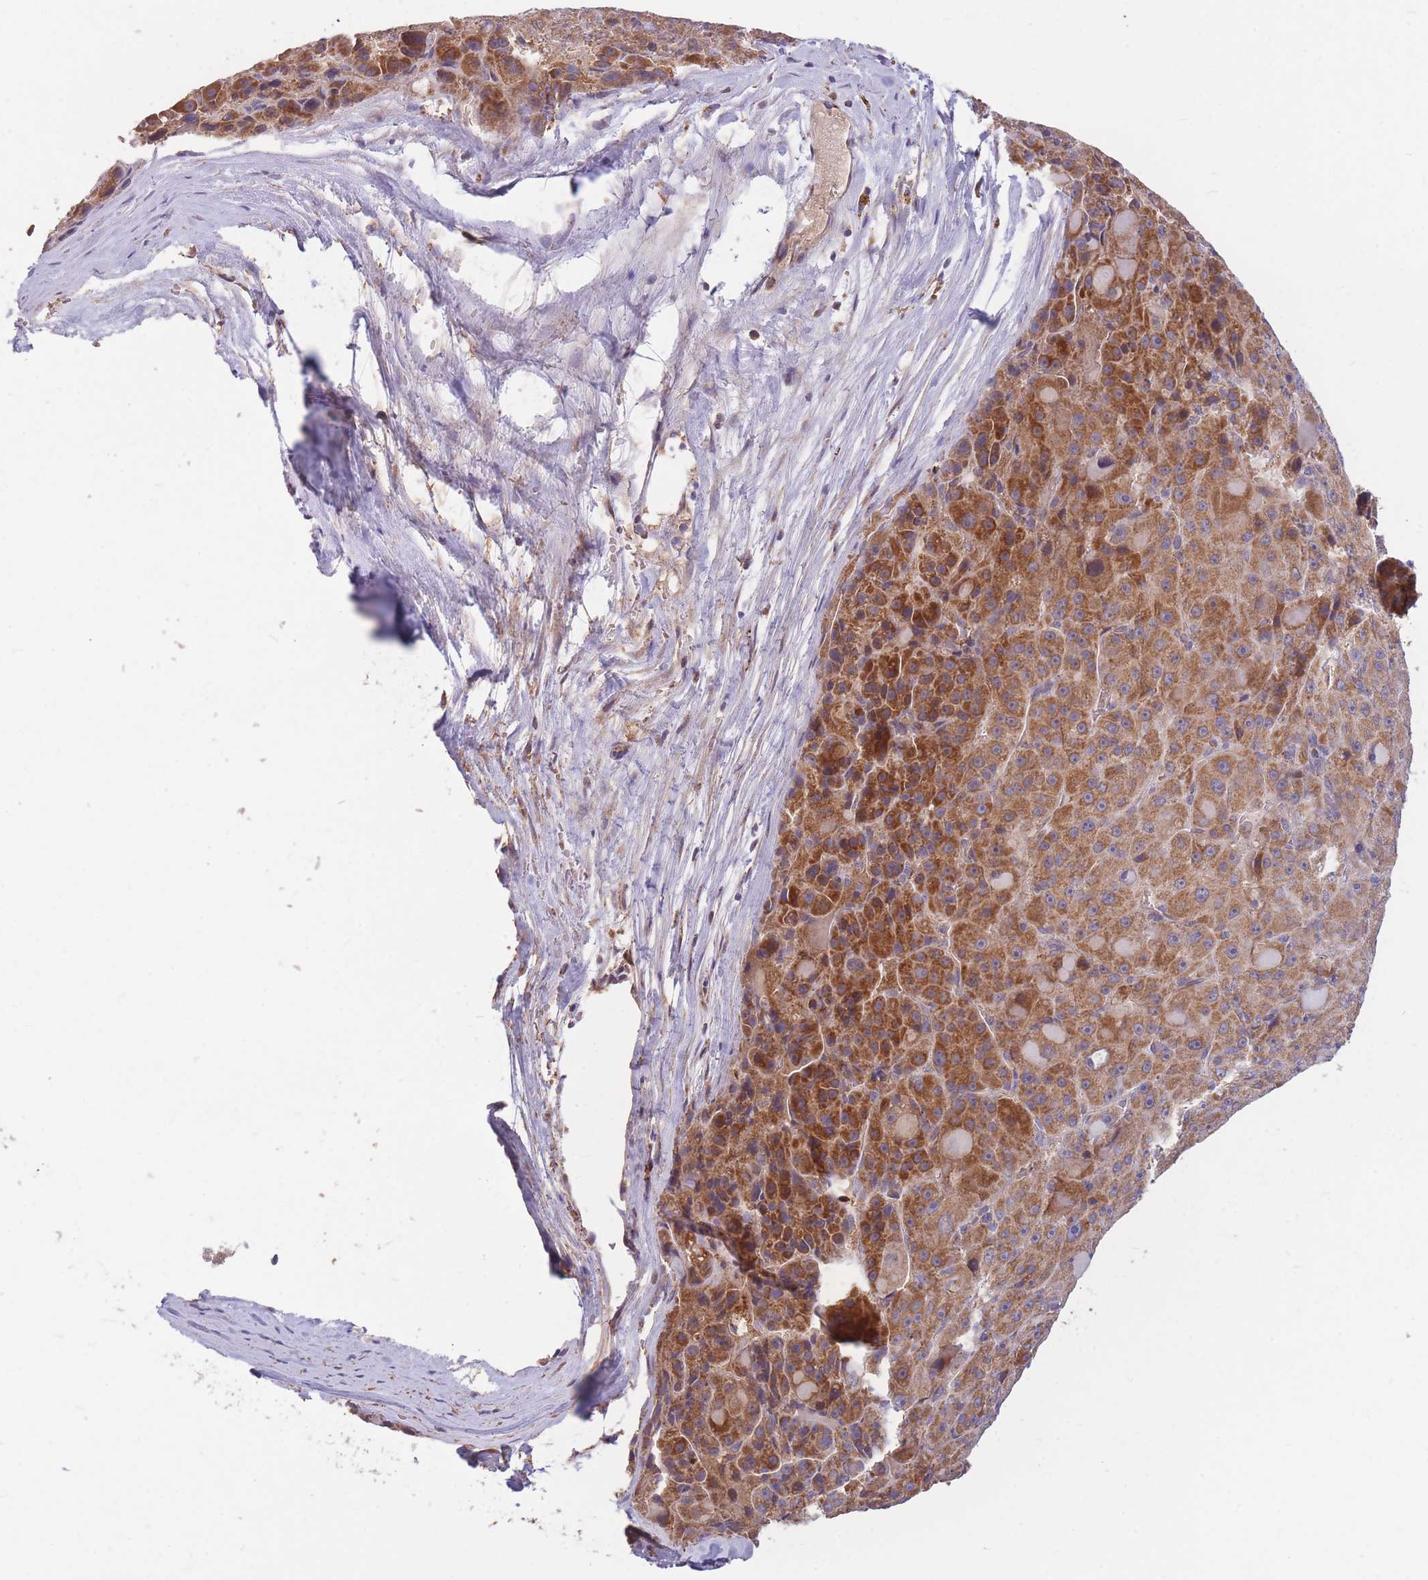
{"staining": {"intensity": "strong", "quantity": ">75%", "location": "cytoplasmic/membranous"}, "tissue": "liver cancer", "cell_type": "Tumor cells", "image_type": "cancer", "snomed": [{"axis": "morphology", "description": "Carcinoma, Hepatocellular, NOS"}, {"axis": "topography", "description": "Liver"}], "caption": "Human liver cancer stained with a protein marker exhibits strong staining in tumor cells.", "gene": "PTPMT1", "patient": {"sex": "male", "age": 76}}